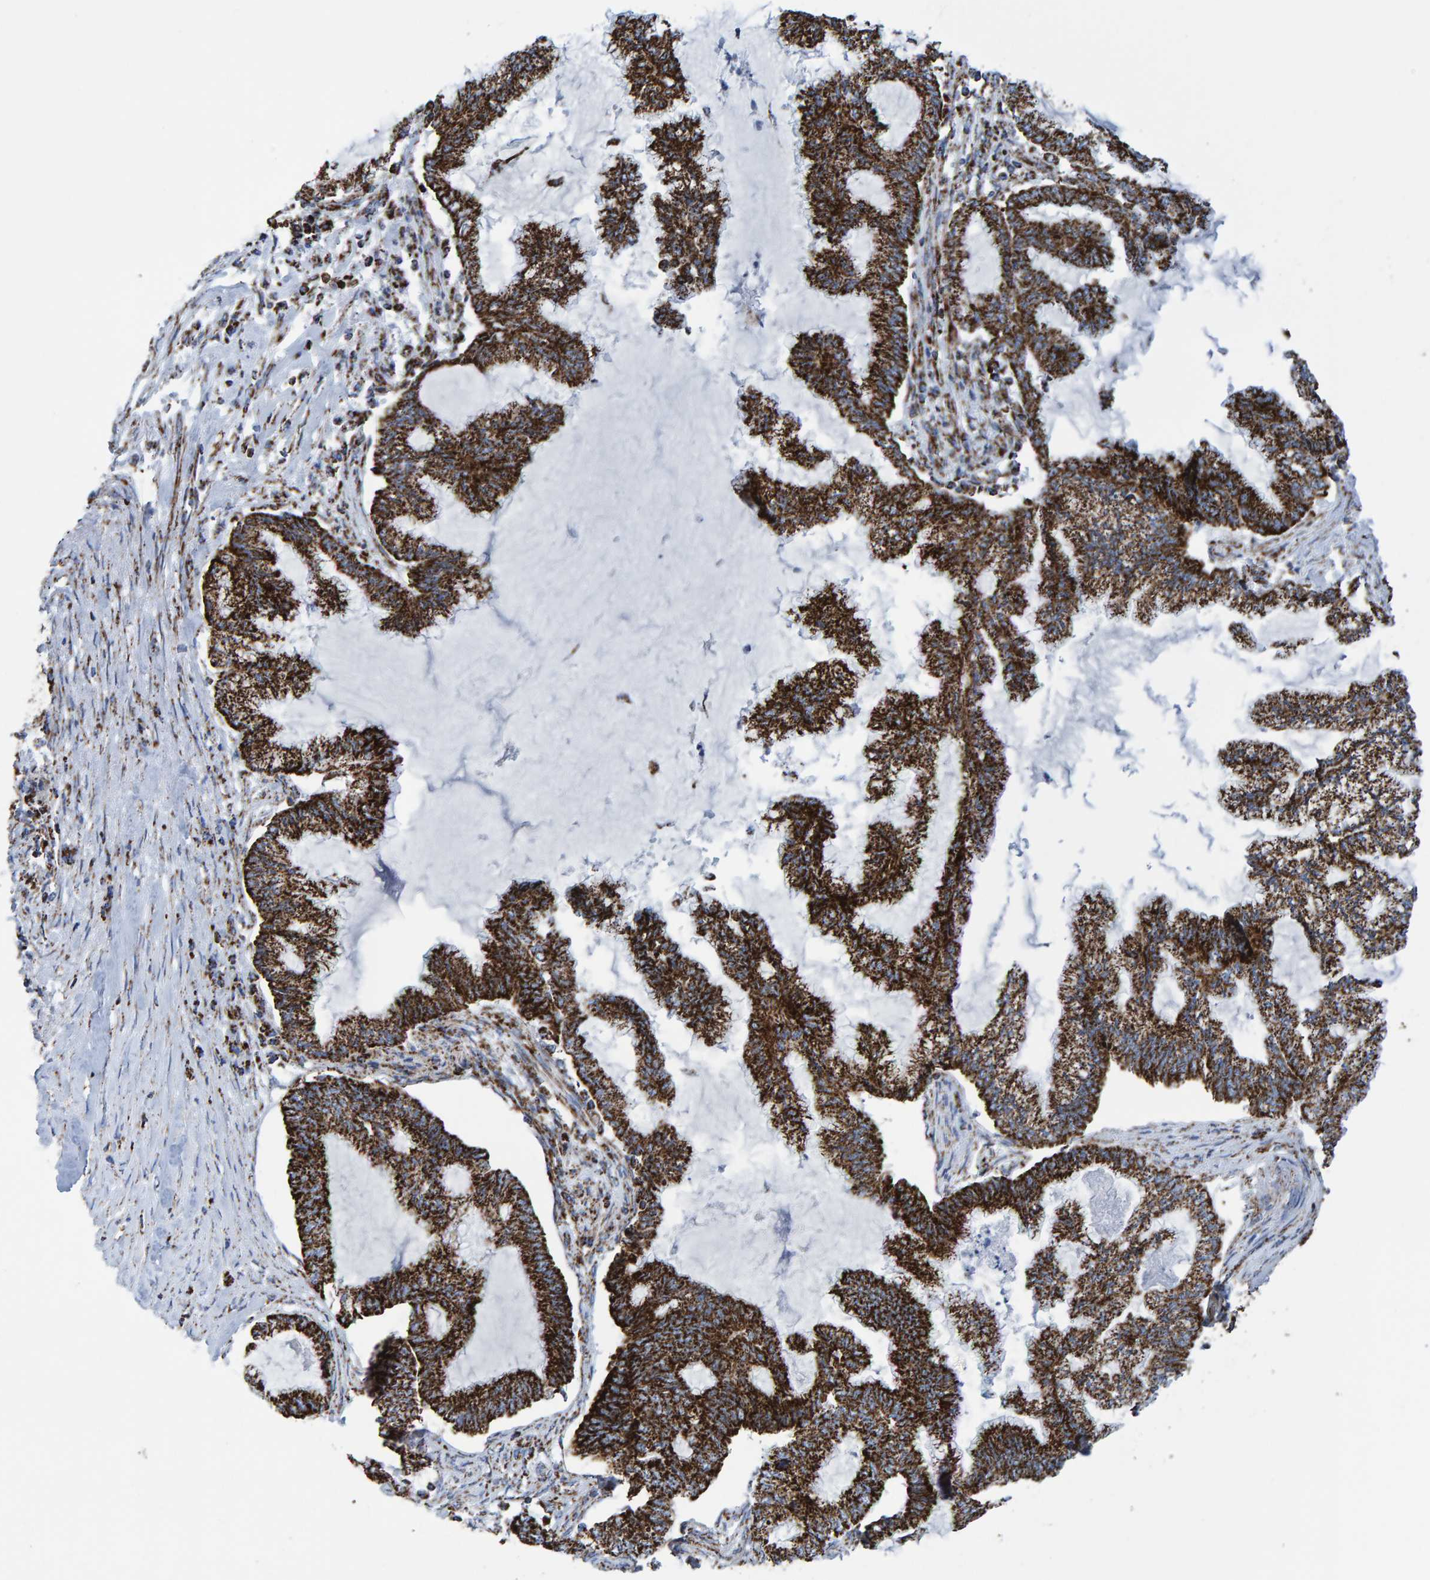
{"staining": {"intensity": "strong", "quantity": ">75%", "location": "cytoplasmic/membranous"}, "tissue": "endometrial cancer", "cell_type": "Tumor cells", "image_type": "cancer", "snomed": [{"axis": "morphology", "description": "Adenocarcinoma, NOS"}, {"axis": "topography", "description": "Endometrium"}], "caption": "Immunohistochemistry (IHC) image of human adenocarcinoma (endometrial) stained for a protein (brown), which exhibits high levels of strong cytoplasmic/membranous positivity in about >75% of tumor cells.", "gene": "ENSG00000262660", "patient": {"sex": "female", "age": 86}}